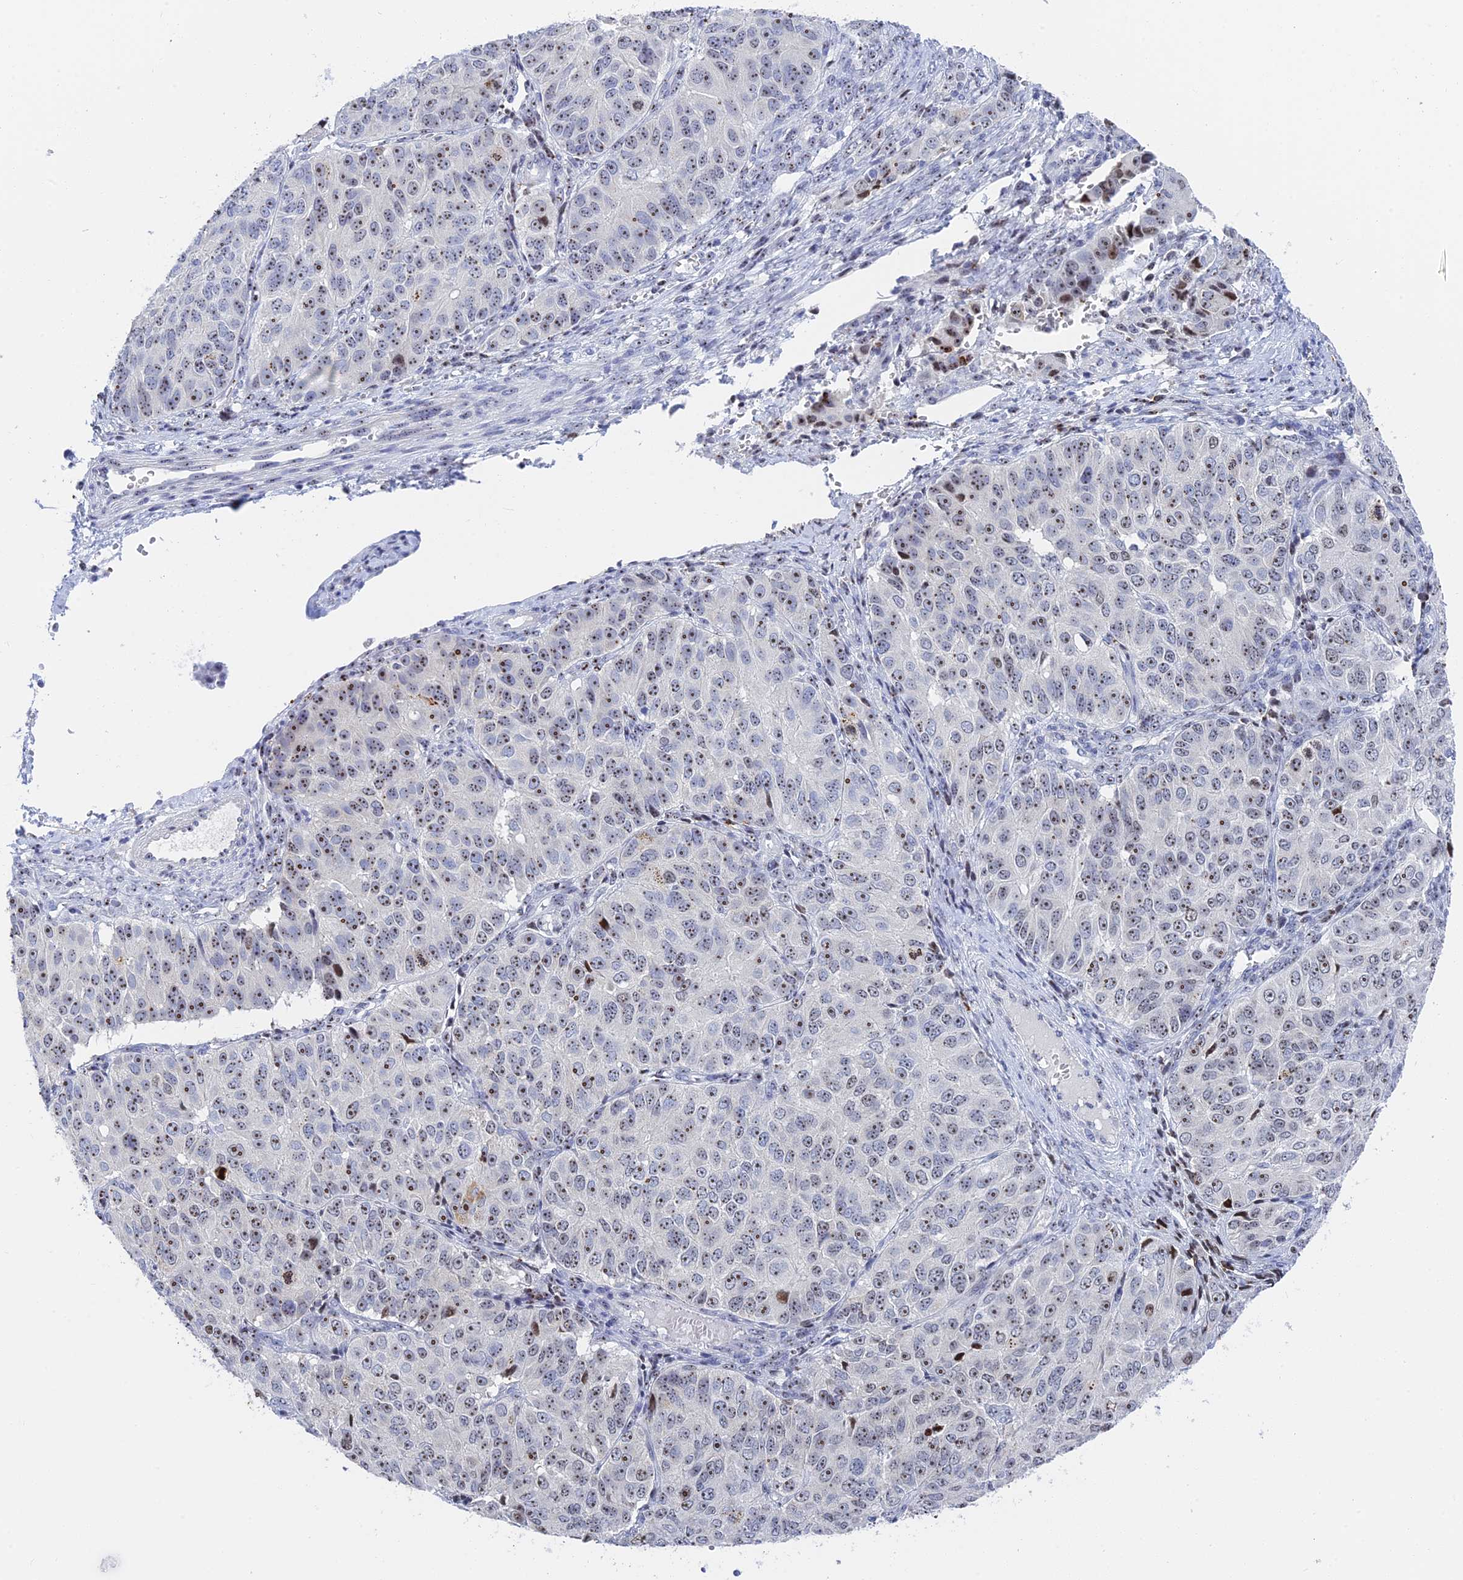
{"staining": {"intensity": "moderate", "quantity": ">75%", "location": "nuclear"}, "tissue": "ovarian cancer", "cell_type": "Tumor cells", "image_type": "cancer", "snomed": [{"axis": "morphology", "description": "Carcinoma, endometroid"}, {"axis": "topography", "description": "Ovary"}], "caption": "Immunohistochemistry (IHC) histopathology image of neoplastic tissue: human ovarian cancer stained using IHC exhibits medium levels of moderate protein expression localized specifically in the nuclear of tumor cells, appearing as a nuclear brown color.", "gene": "RSL1D1", "patient": {"sex": "female", "age": 51}}